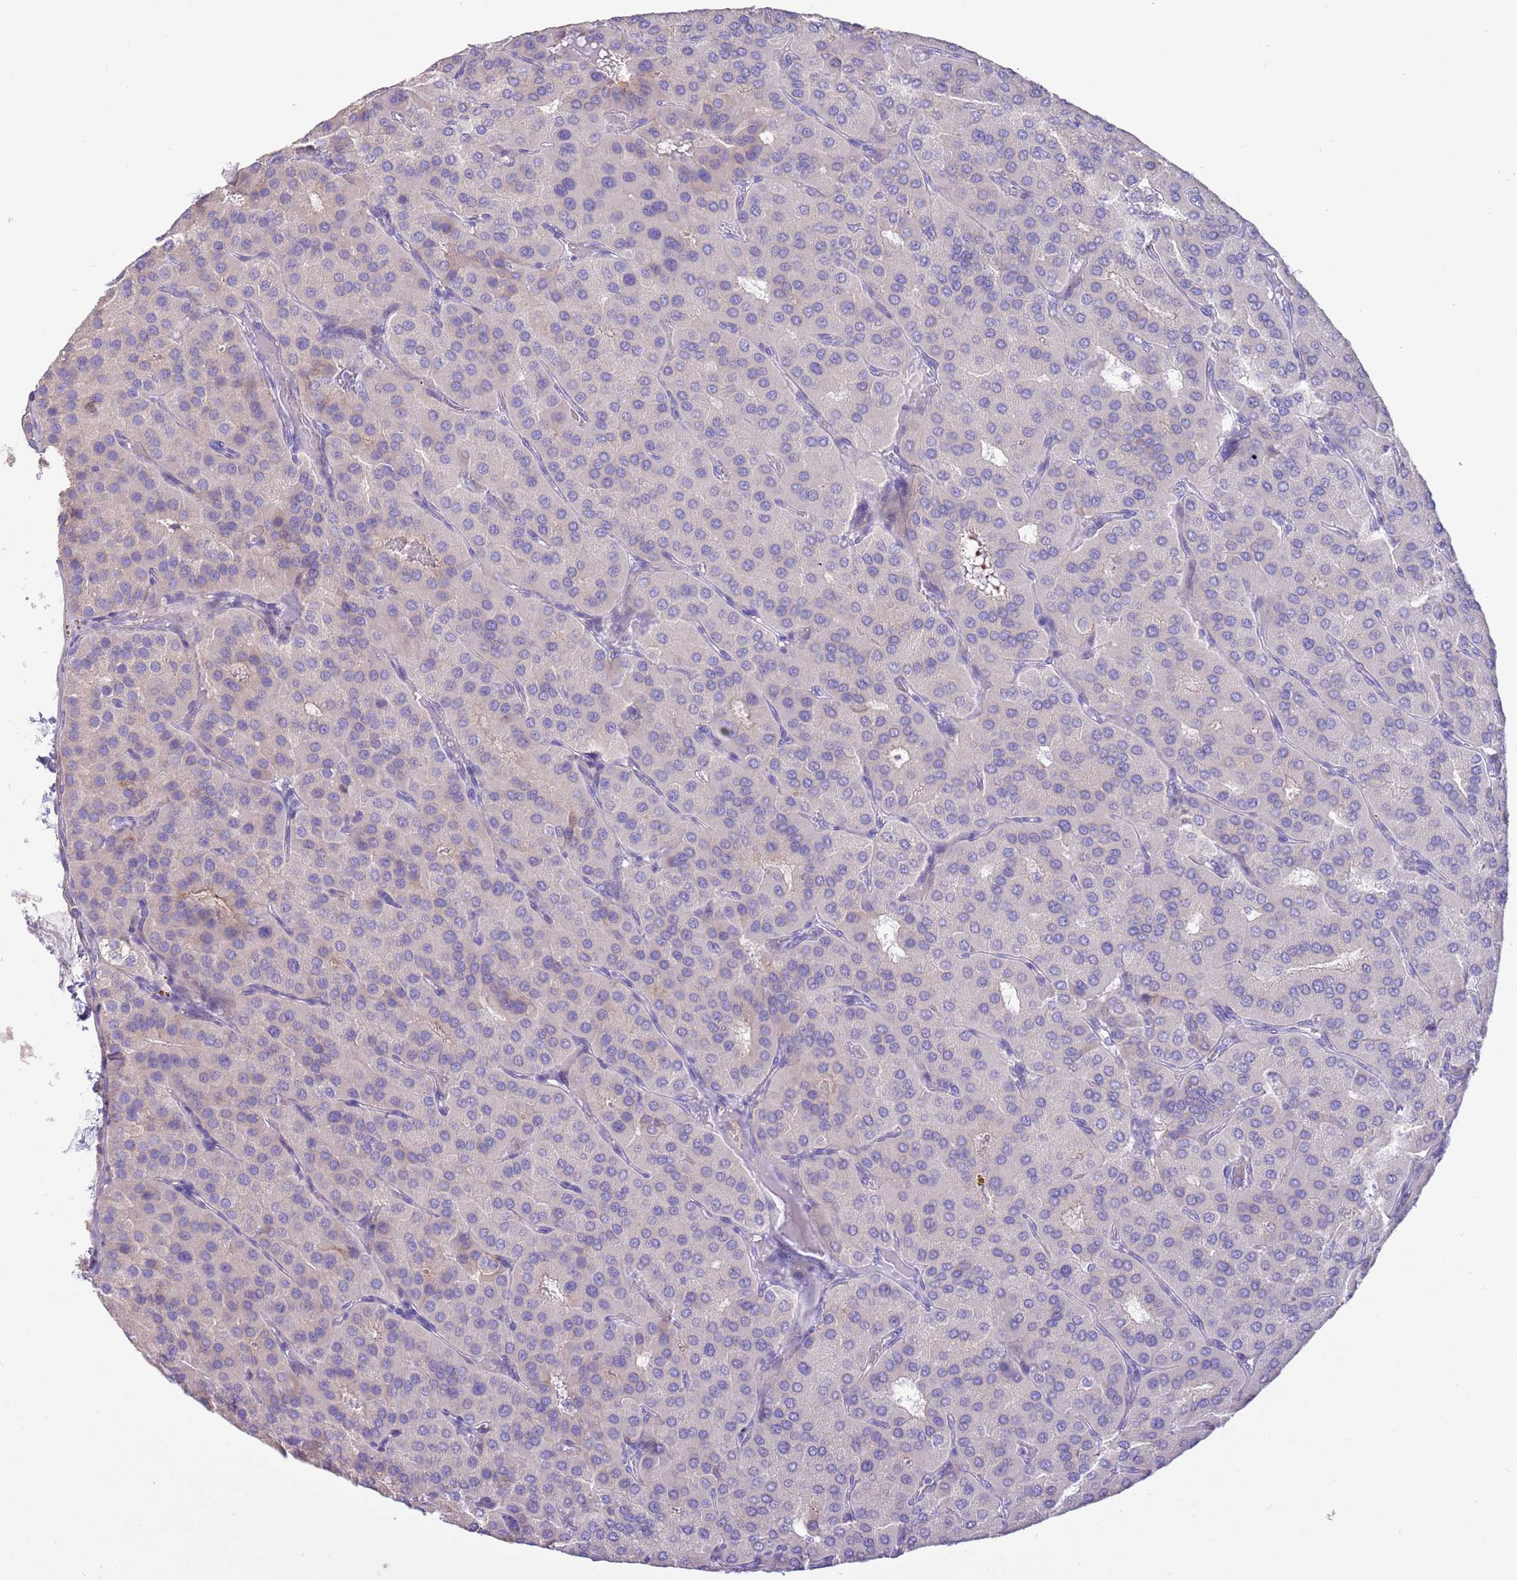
{"staining": {"intensity": "negative", "quantity": "none", "location": "none"}, "tissue": "parathyroid gland", "cell_type": "Glandular cells", "image_type": "normal", "snomed": [{"axis": "morphology", "description": "Normal tissue, NOS"}, {"axis": "morphology", "description": "Adenoma, NOS"}, {"axis": "topography", "description": "Parathyroid gland"}], "caption": "Glandular cells show no significant expression in normal parathyroid gland. The staining is performed using DAB (3,3'-diaminobenzidine) brown chromogen with nuclei counter-stained in using hematoxylin.", "gene": "SFTPA1", "patient": {"sex": "female", "age": 86}}